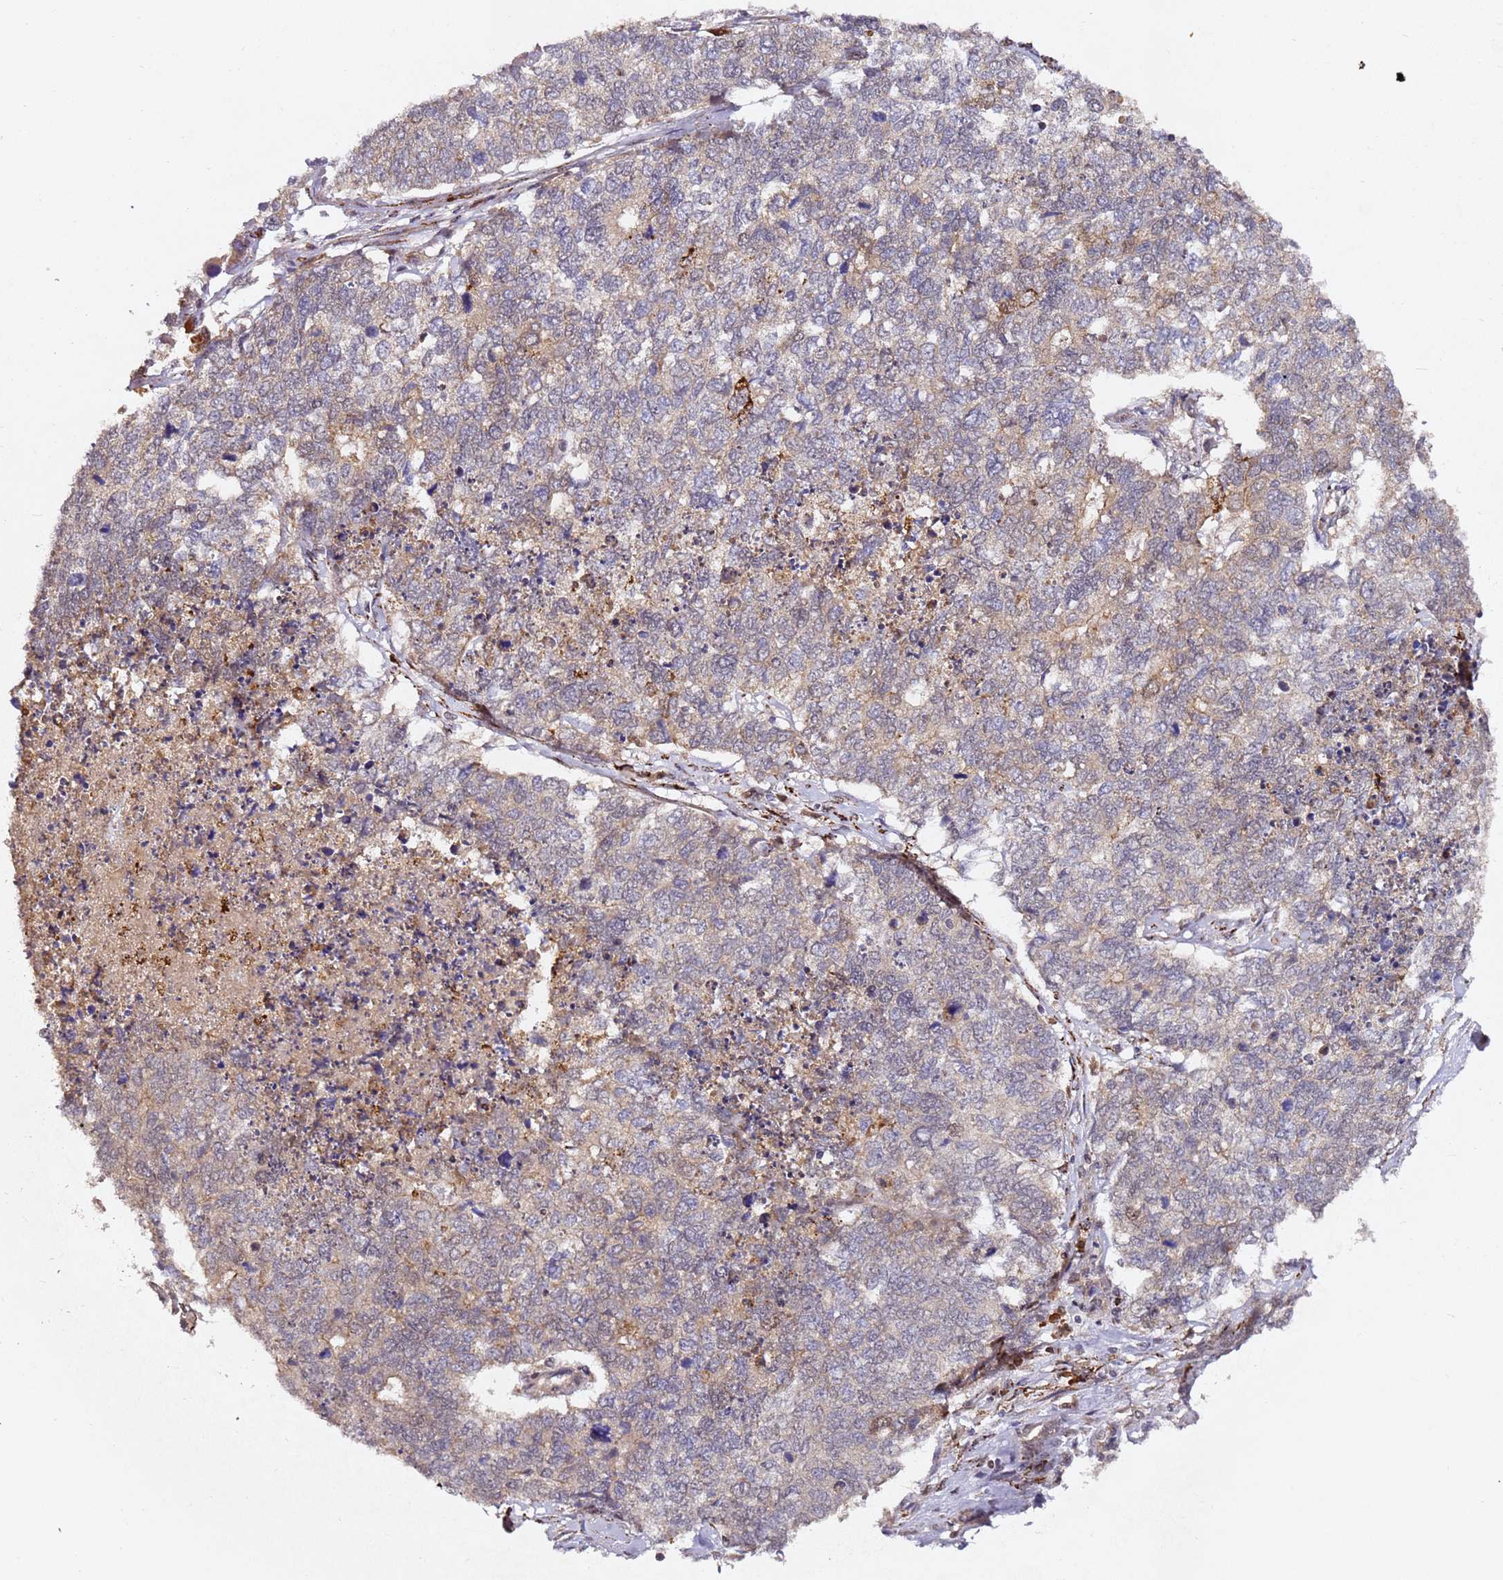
{"staining": {"intensity": "weak", "quantity": "25%-75%", "location": "cytoplasmic/membranous"}, "tissue": "cervical cancer", "cell_type": "Tumor cells", "image_type": "cancer", "snomed": [{"axis": "morphology", "description": "Squamous cell carcinoma, NOS"}, {"axis": "topography", "description": "Cervix"}], "caption": "The micrograph displays staining of cervical cancer (squamous cell carcinoma), revealing weak cytoplasmic/membranous protein positivity (brown color) within tumor cells. Nuclei are stained in blue.", "gene": "ALG11", "patient": {"sex": "female", "age": 63}}